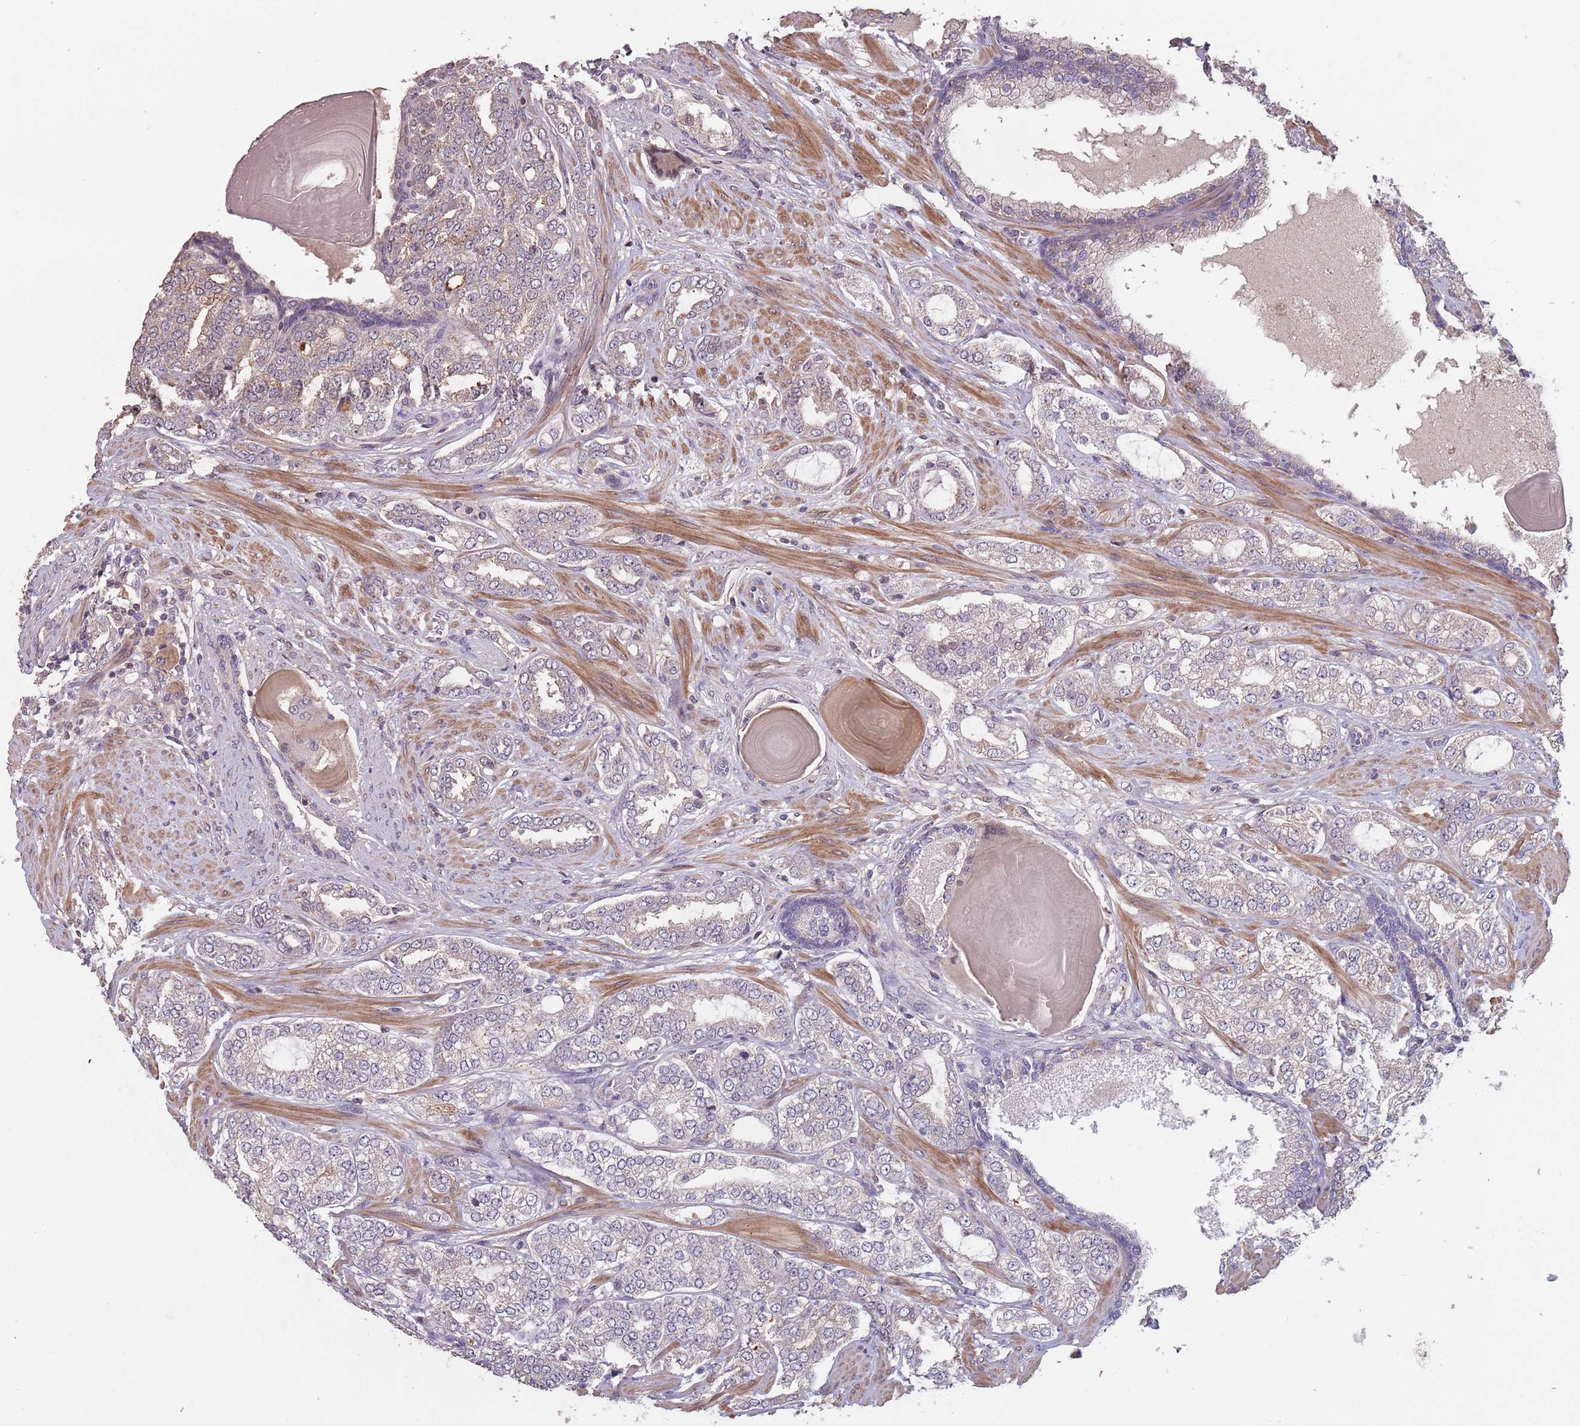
{"staining": {"intensity": "weak", "quantity": "<25%", "location": "cytoplasmic/membranous"}, "tissue": "prostate cancer", "cell_type": "Tumor cells", "image_type": "cancer", "snomed": [{"axis": "morphology", "description": "Adenocarcinoma, High grade"}, {"axis": "topography", "description": "Prostate"}], "caption": "Photomicrograph shows no protein expression in tumor cells of prostate cancer tissue.", "gene": "MBD3L1", "patient": {"sex": "male", "age": 64}}